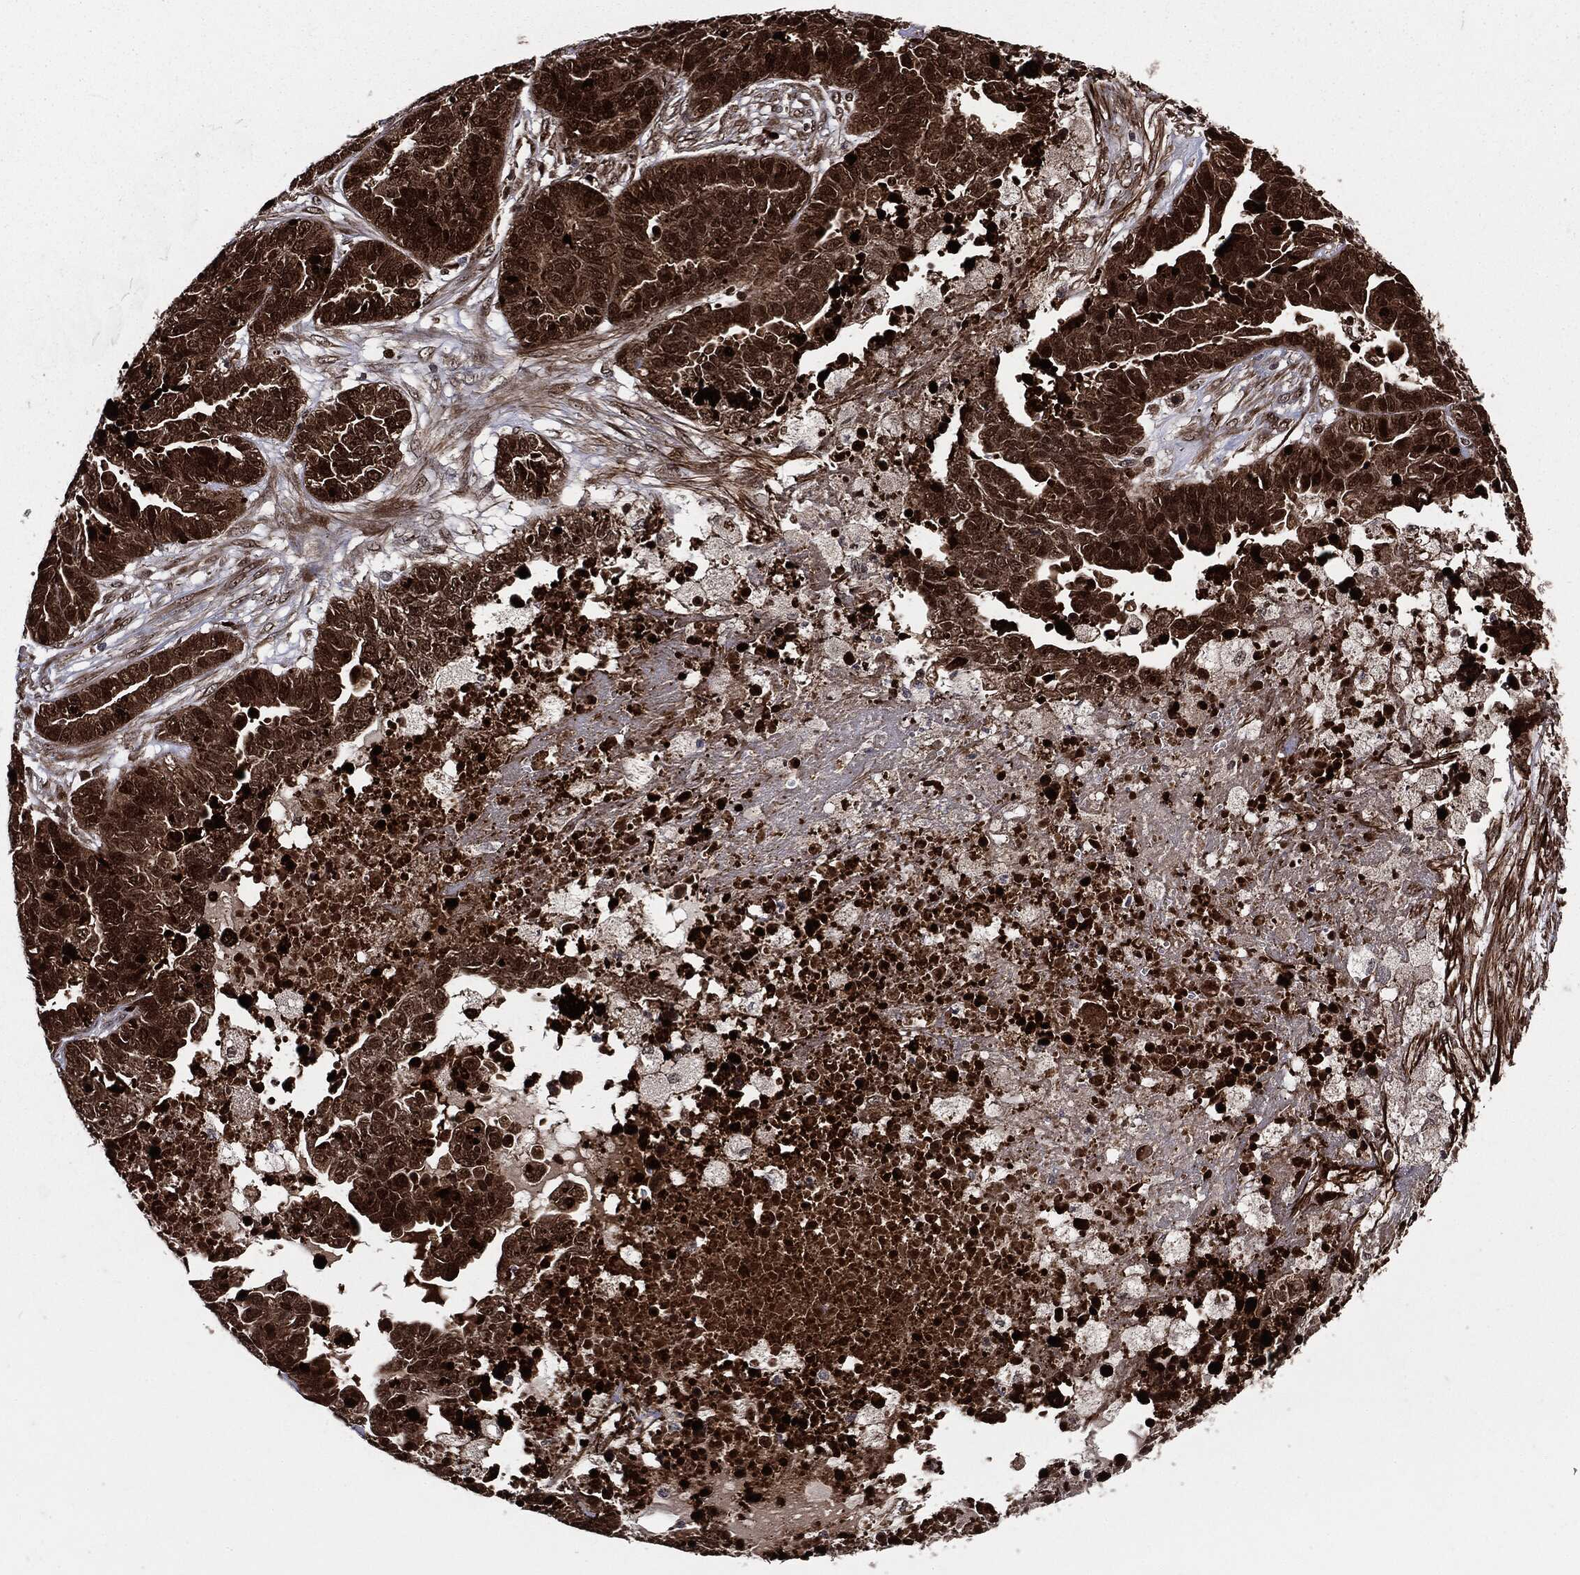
{"staining": {"intensity": "strong", "quantity": ">75%", "location": "cytoplasmic/membranous,nuclear"}, "tissue": "ovarian cancer", "cell_type": "Tumor cells", "image_type": "cancer", "snomed": [{"axis": "morphology", "description": "Cystadenocarcinoma, serous, NOS"}, {"axis": "topography", "description": "Ovary"}], "caption": "Protein expression by IHC shows strong cytoplasmic/membranous and nuclear staining in about >75% of tumor cells in serous cystadenocarcinoma (ovarian).", "gene": "SMAD4", "patient": {"sex": "female", "age": 87}}